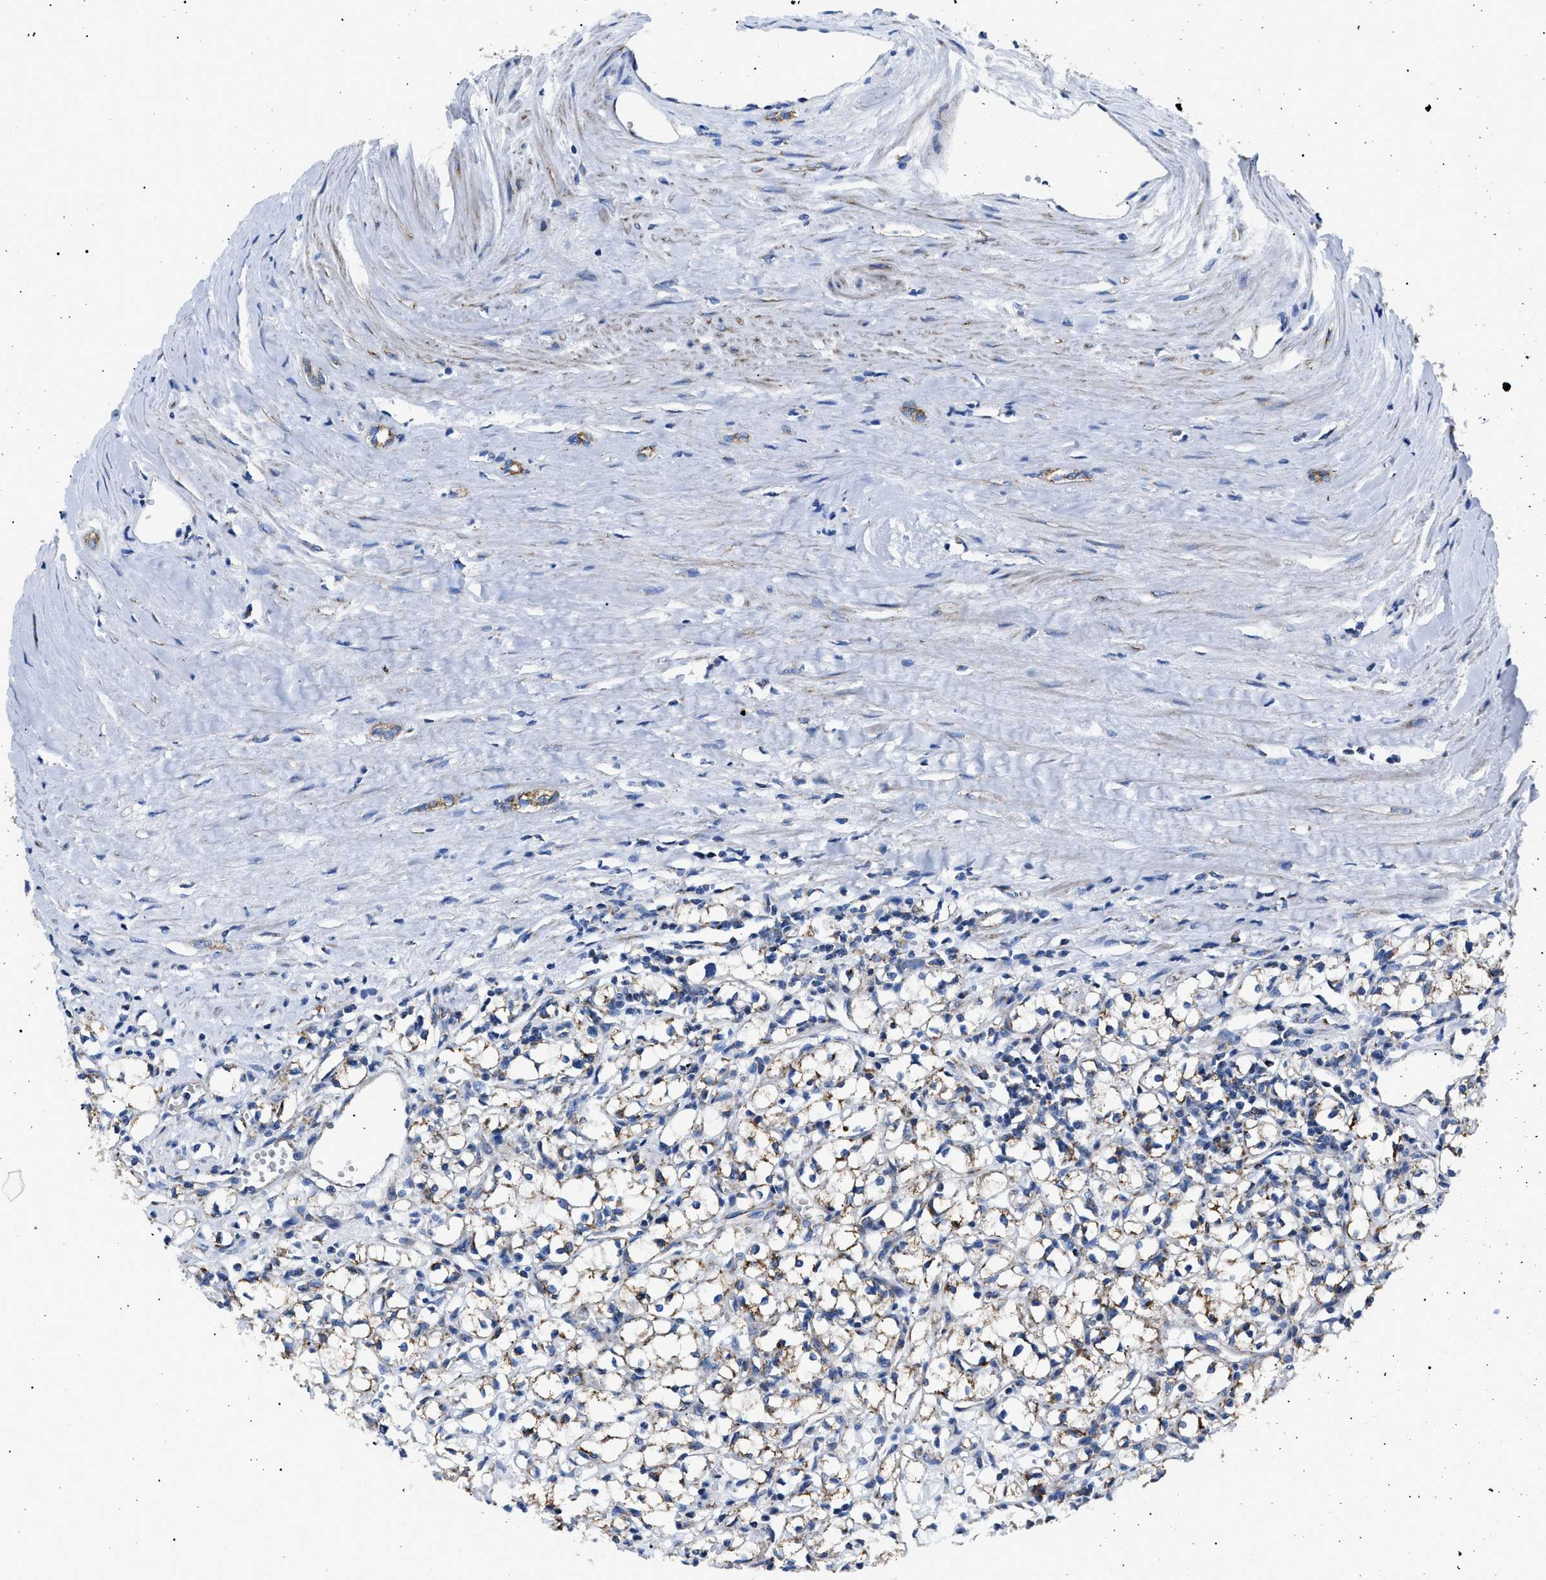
{"staining": {"intensity": "moderate", "quantity": "<25%", "location": "cytoplasmic/membranous"}, "tissue": "renal cancer", "cell_type": "Tumor cells", "image_type": "cancer", "snomed": [{"axis": "morphology", "description": "Adenocarcinoma, NOS"}, {"axis": "topography", "description": "Kidney"}], "caption": "Immunohistochemistry of human renal cancer demonstrates low levels of moderate cytoplasmic/membranous positivity in about <25% of tumor cells.", "gene": "PHB2", "patient": {"sex": "male", "age": 56}}